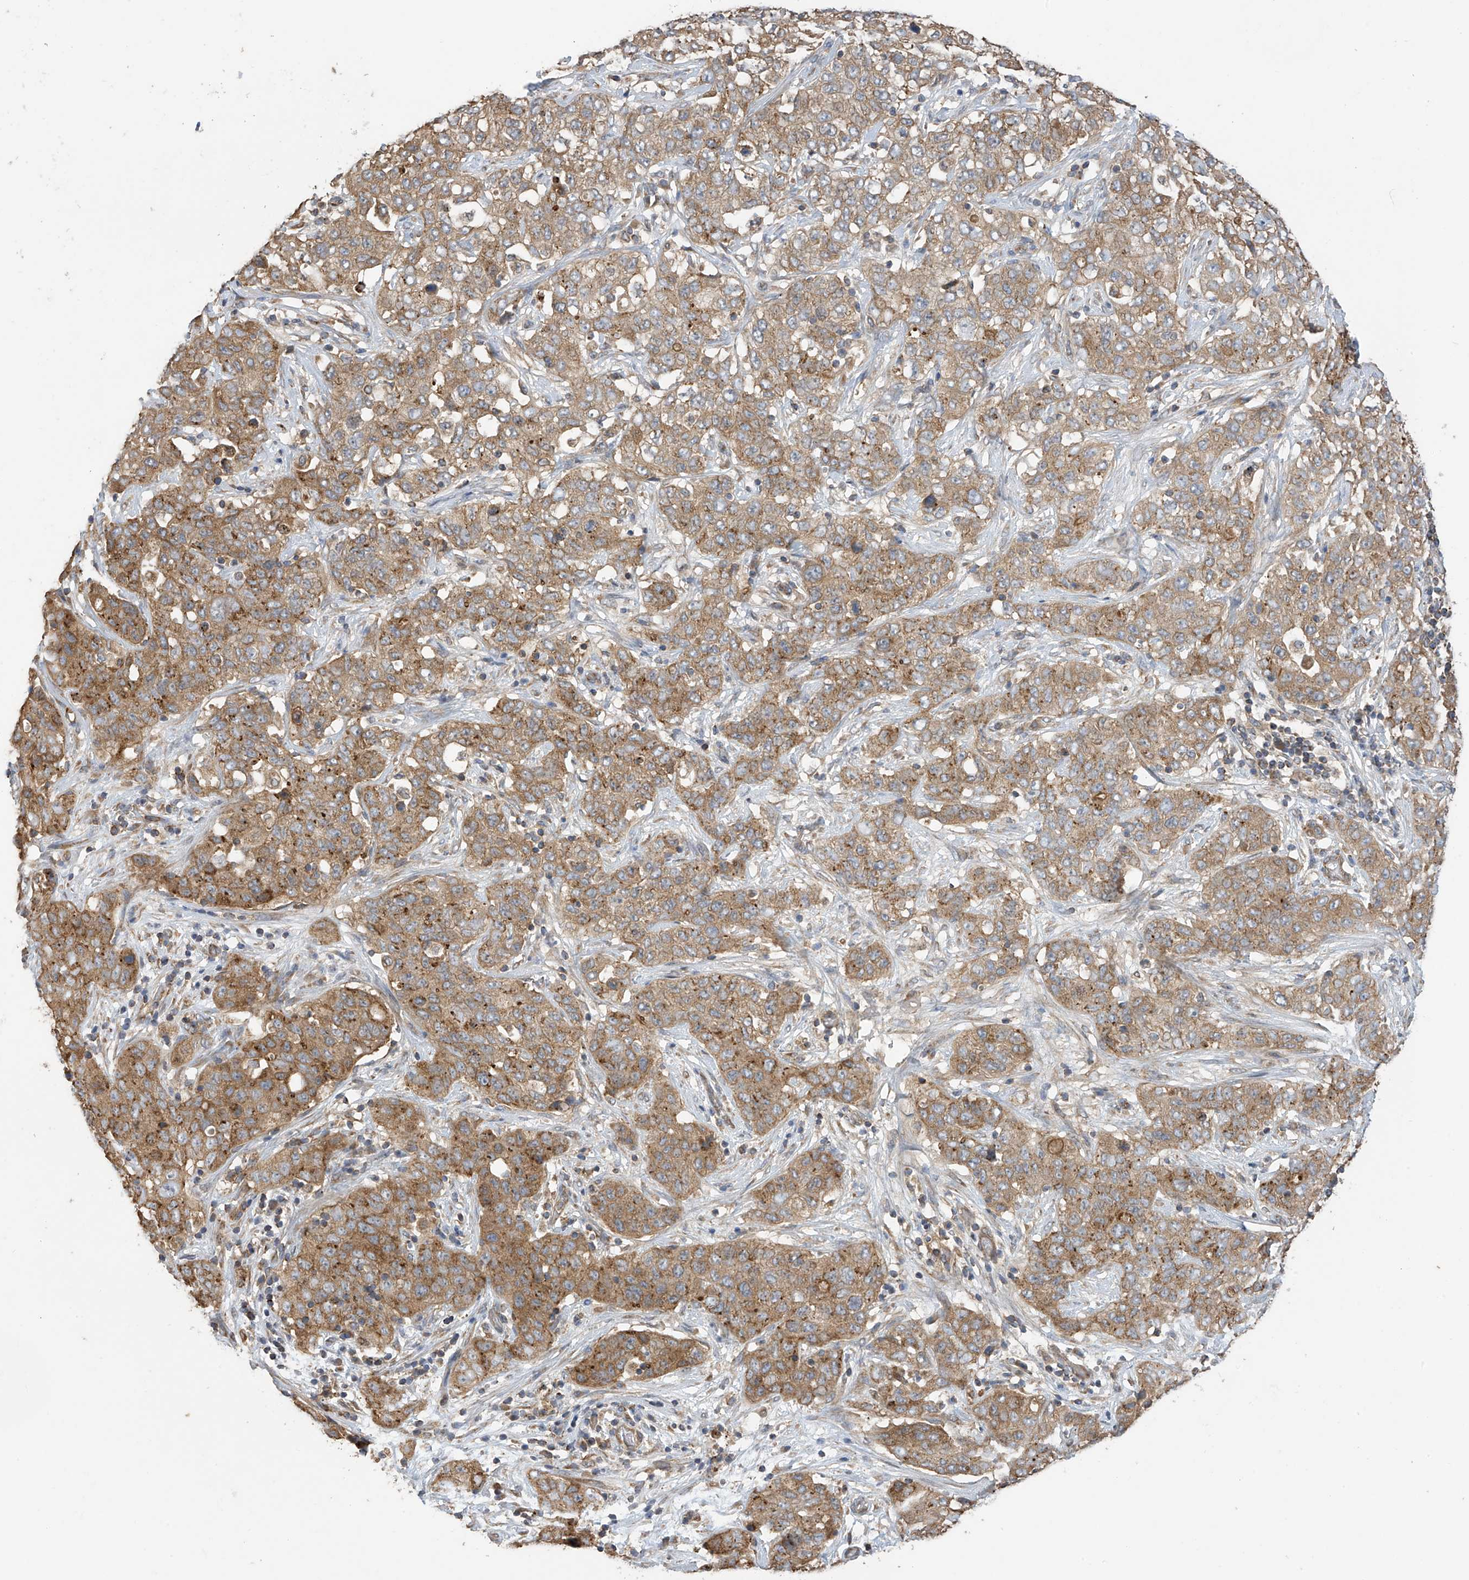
{"staining": {"intensity": "moderate", "quantity": ">75%", "location": "cytoplasmic/membranous"}, "tissue": "stomach cancer", "cell_type": "Tumor cells", "image_type": "cancer", "snomed": [{"axis": "morphology", "description": "Normal tissue, NOS"}, {"axis": "morphology", "description": "Adenocarcinoma, NOS"}, {"axis": "topography", "description": "Lymph node"}, {"axis": "topography", "description": "Stomach"}], "caption": "A brown stain highlights moderate cytoplasmic/membranous staining of a protein in stomach adenocarcinoma tumor cells. The protein is shown in brown color, while the nuclei are stained blue.", "gene": "PNPT1", "patient": {"sex": "male", "age": 48}}